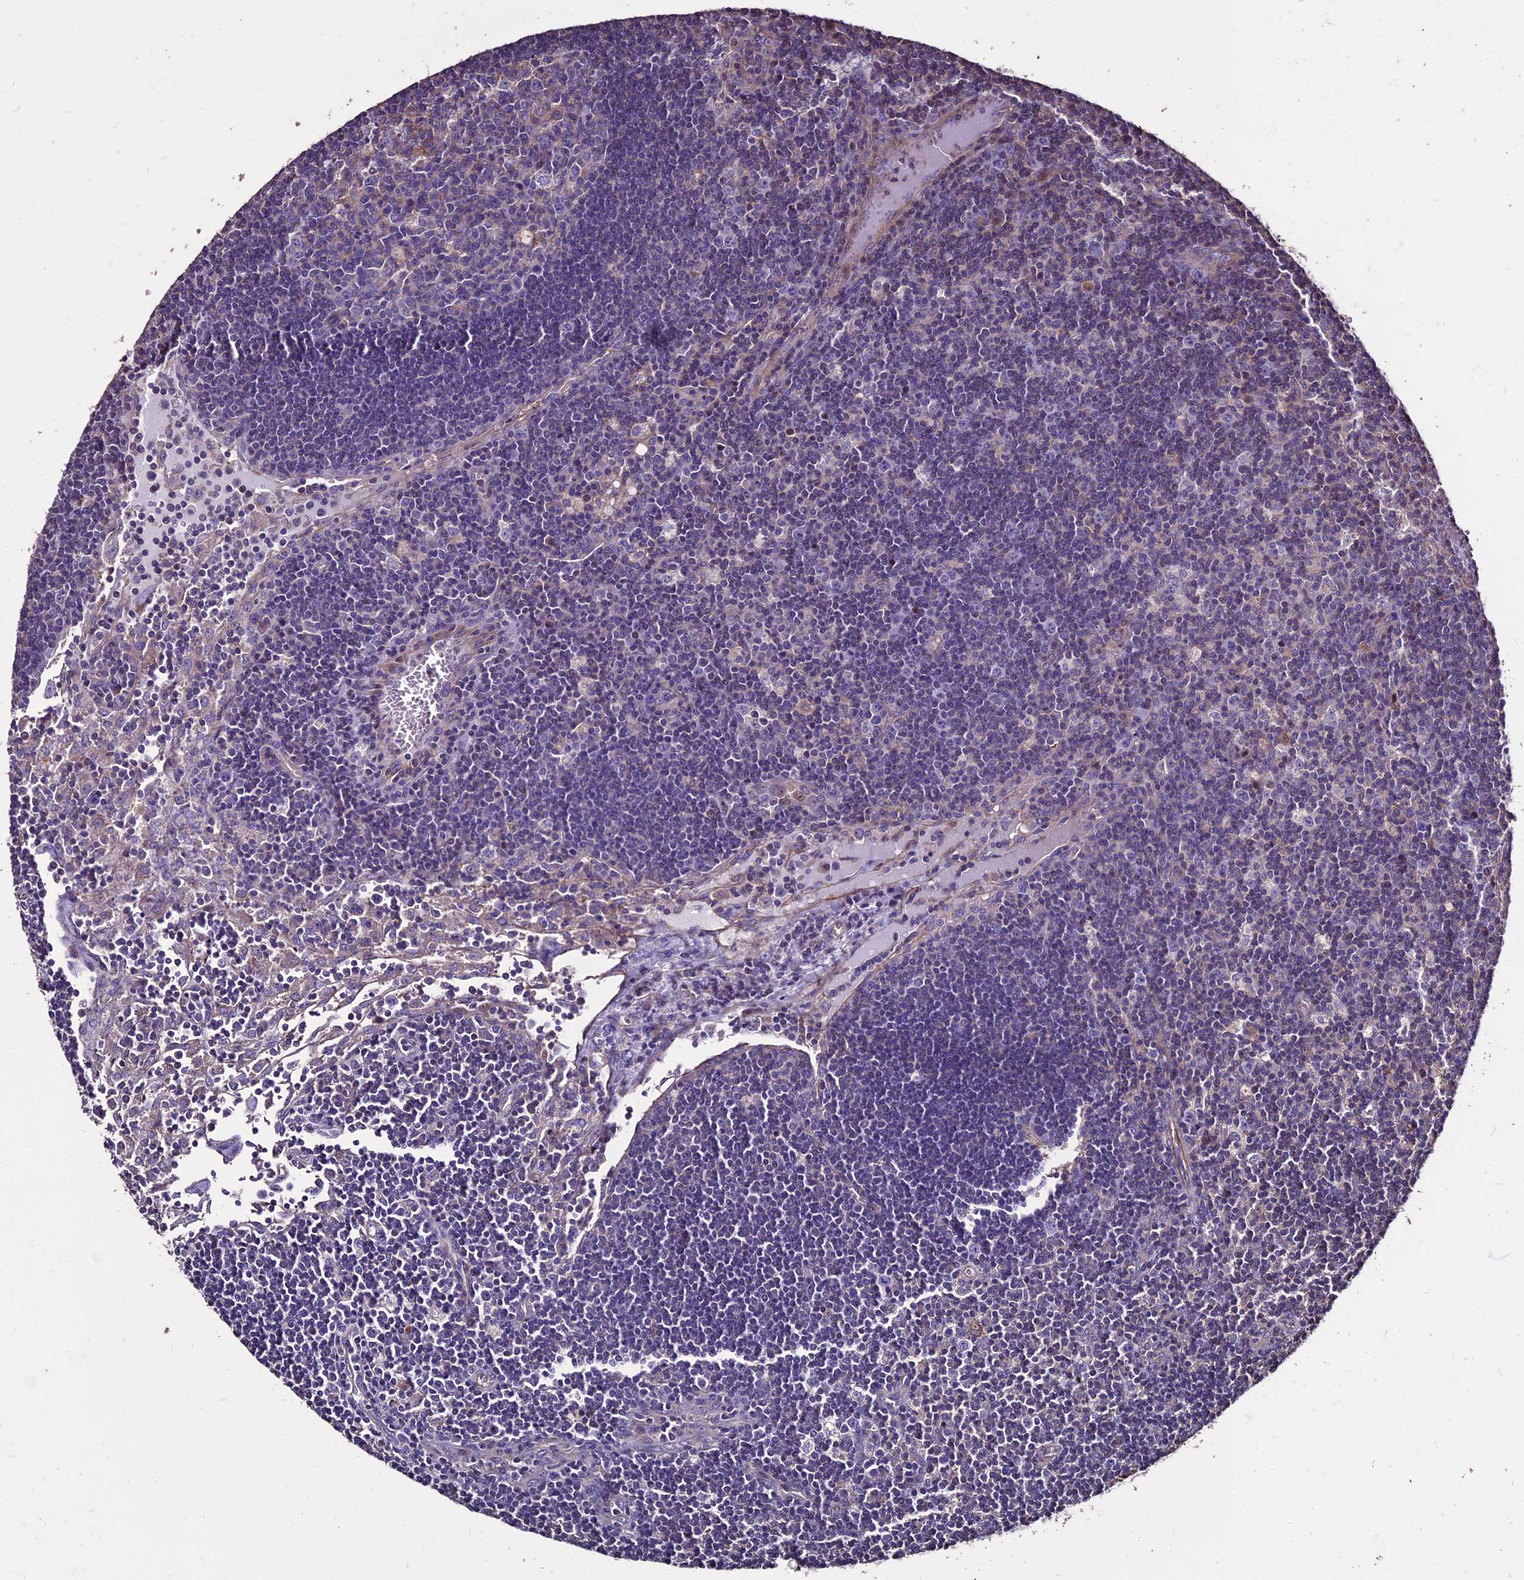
{"staining": {"intensity": "weak", "quantity": "<25%", "location": "cytoplasmic/membranous"}, "tissue": "lymph node", "cell_type": "Germinal center cells", "image_type": "normal", "snomed": [{"axis": "morphology", "description": "Normal tissue, NOS"}, {"axis": "topography", "description": "Lymph node"}], "caption": "This is a image of IHC staining of unremarkable lymph node, which shows no expression in germinal center cells.", "gene": "USB1", "patient": {"sex": "male", "age": 58}}